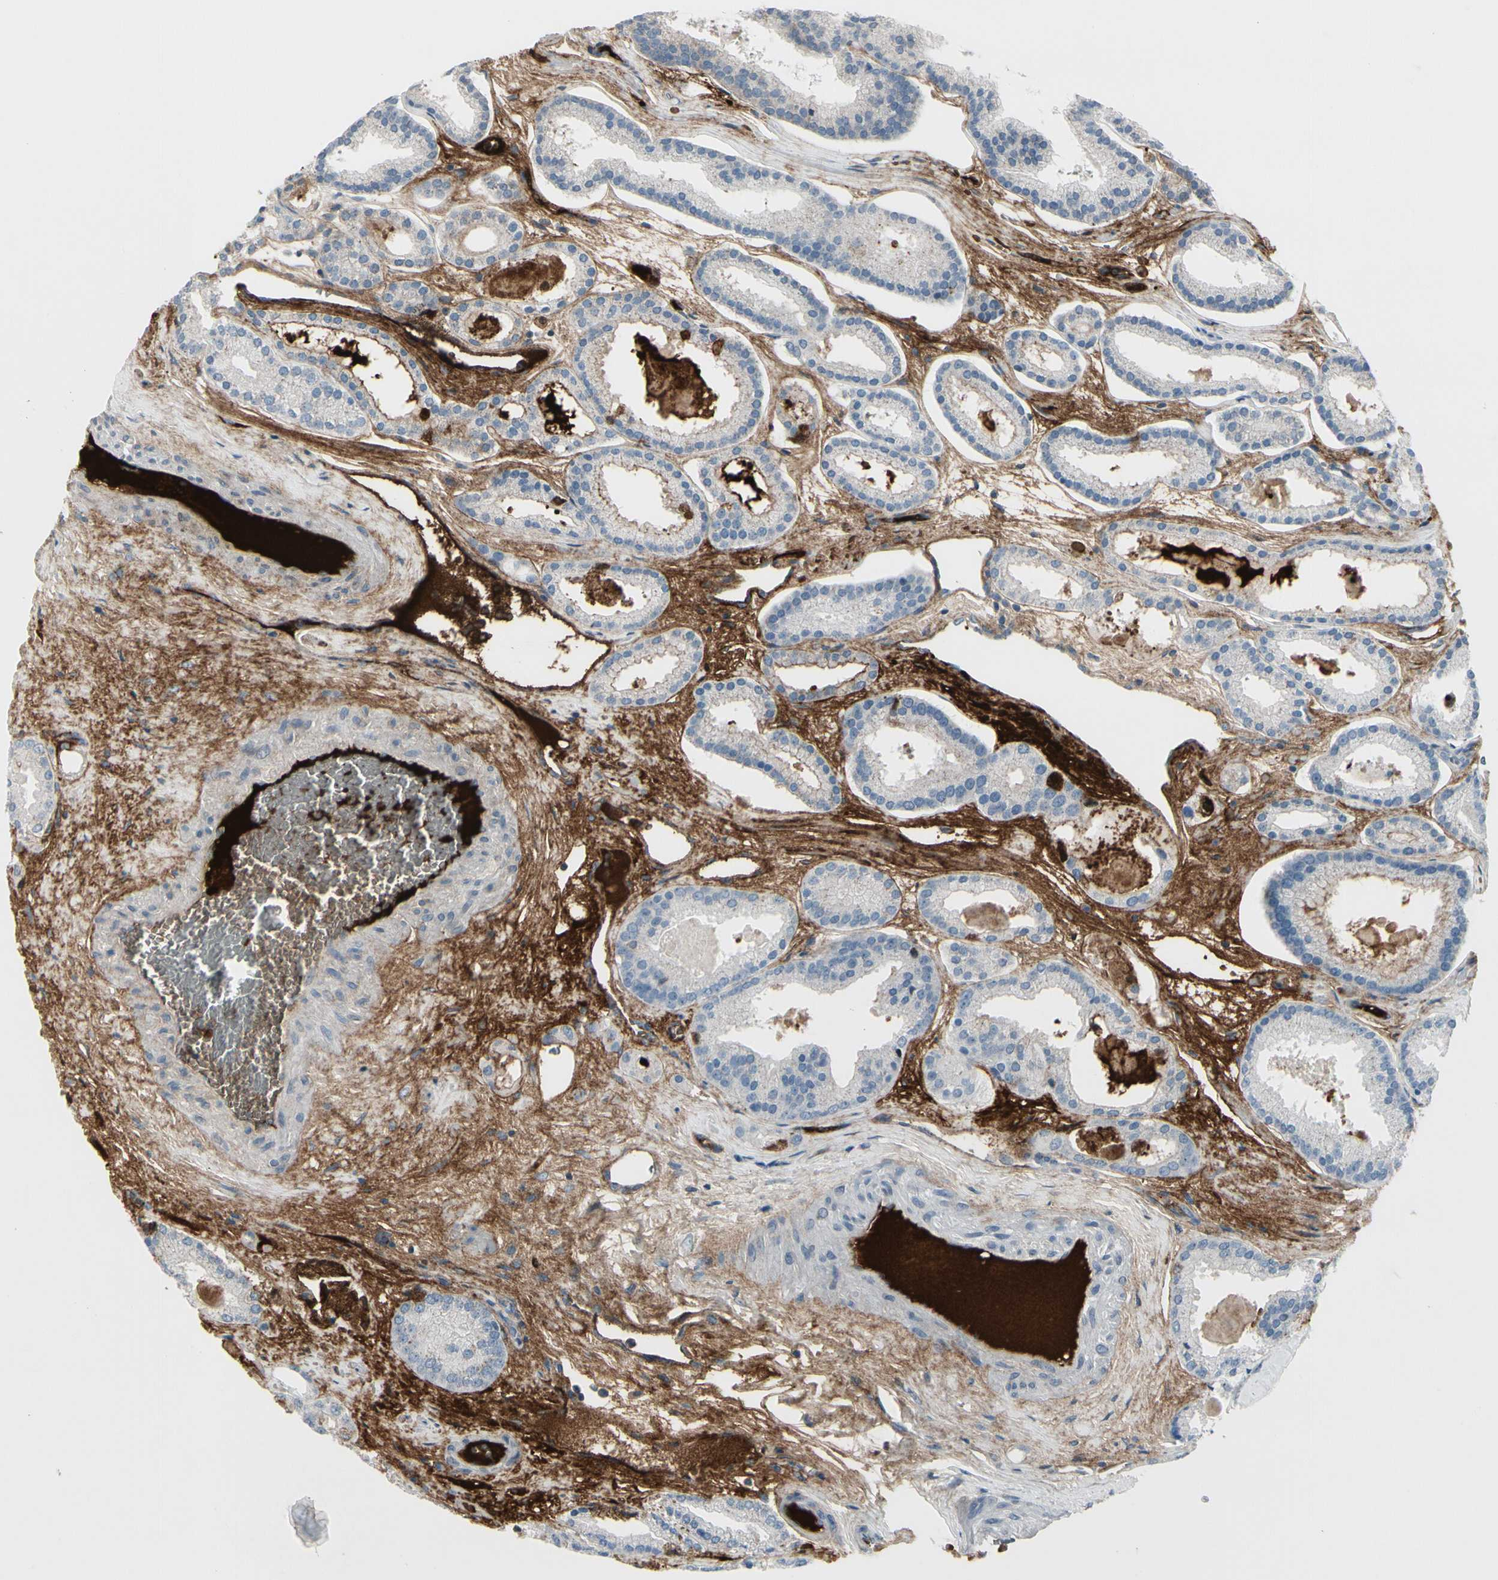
{"staining": {"intensity": "negative", "quantity": "none", "location": "none"}, "tissue": "prostate cancer", "cell_type": "Tumor cells", "image_type": "cancer", "snomed": [{"axis": "morphology", "description": "Adenocarcinoma, Low grade"}, {"axis": "topography", "description": "Prostate"}], "caption": "Tumor cells are negative for brown protein staining in prostate cancer (adenocarcinoma (low-grade)).", "gene": "IGHG1", "patient": {"sex": "male", "age": 59}}